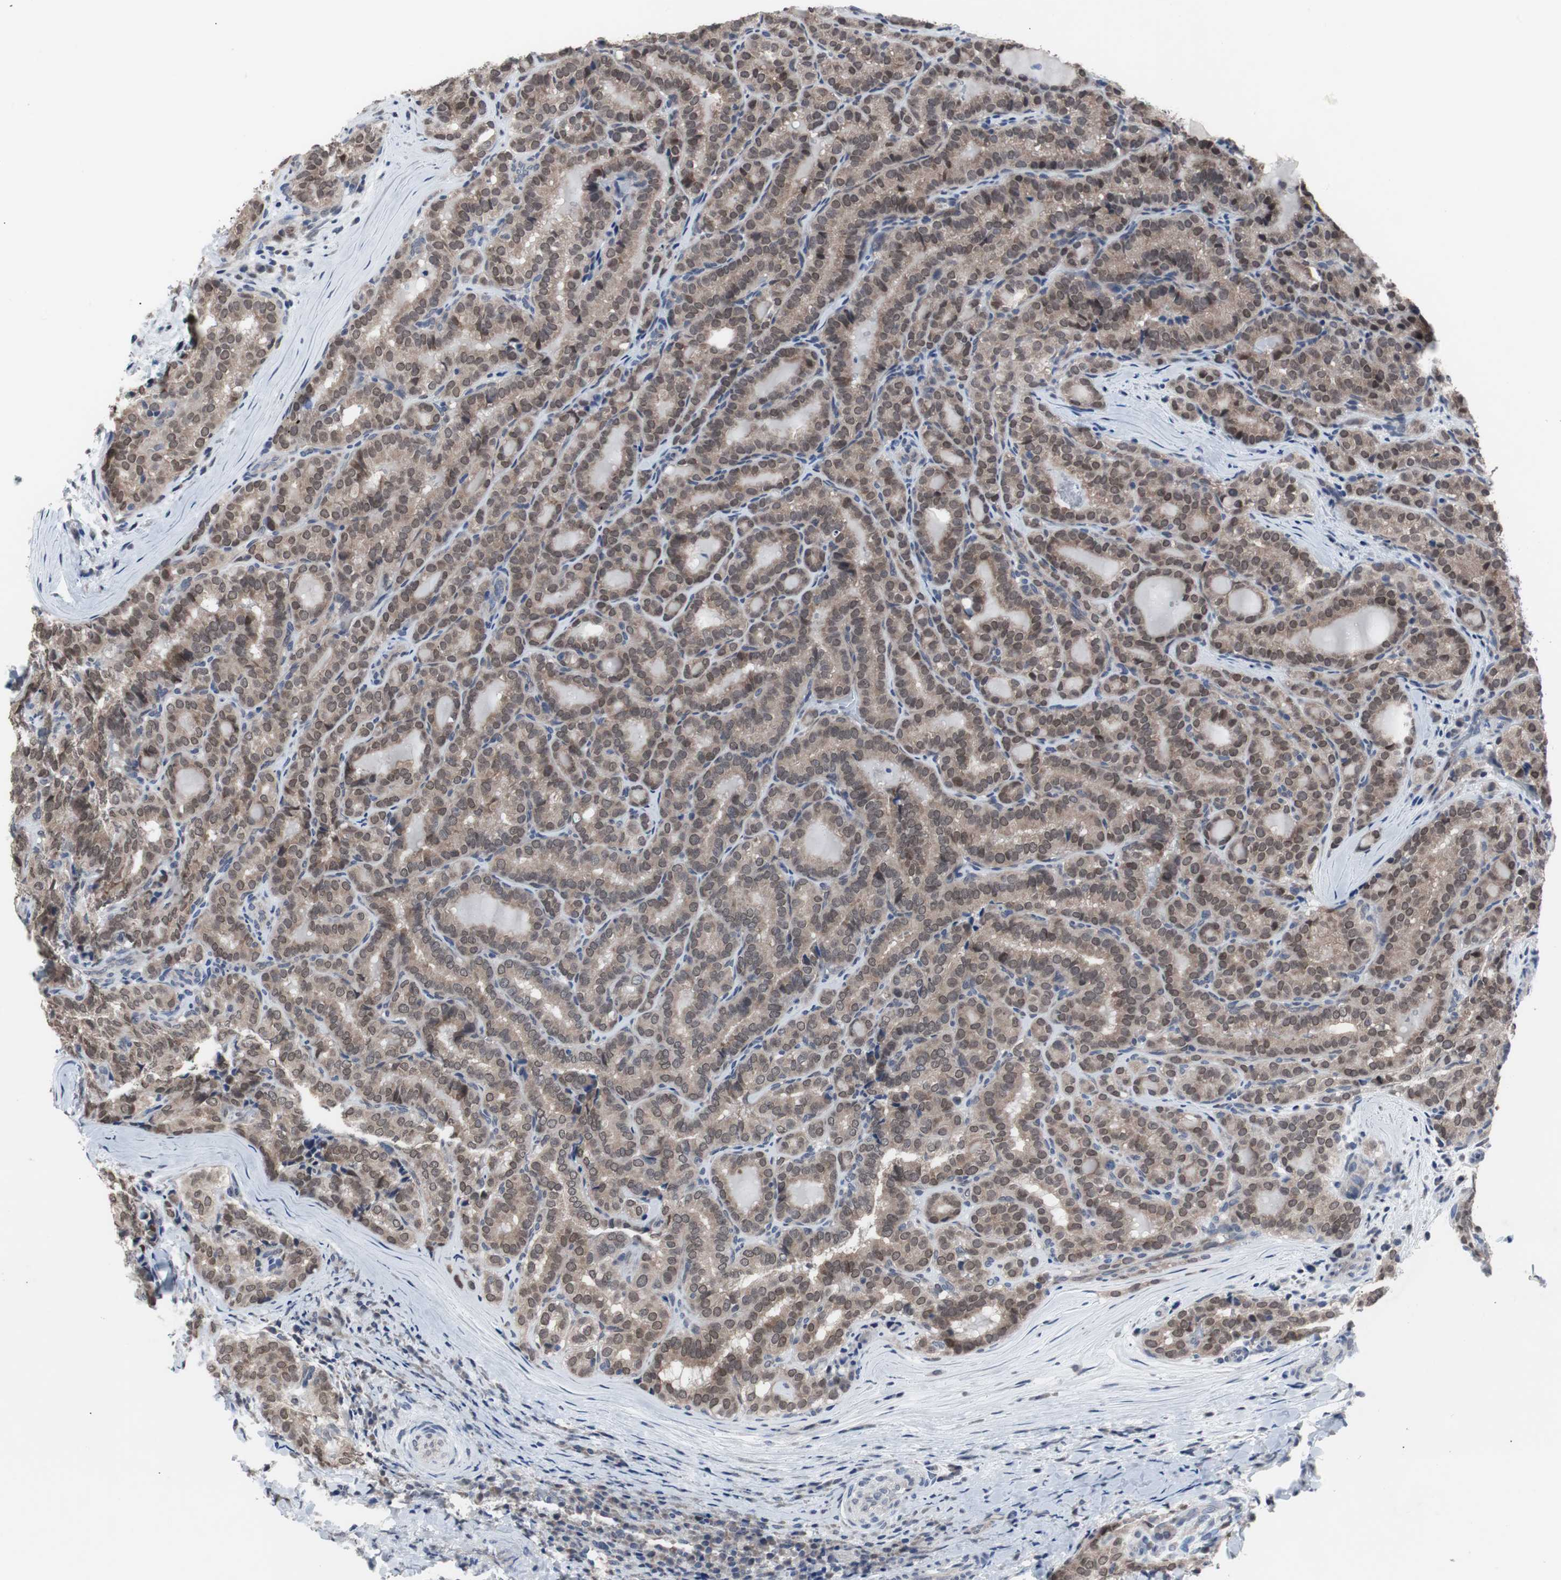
{"staining": {"intensity": "weak", "quantity": ">75%", "location": "cytoplasmic/membranous,nuclear"}, "tissue": "thyroid cancer", "cell_type": "Tumor cells", "image_type": "cancer", "snomed": [{"axis": "morphology", "description": "Normal tissue, NOS"}, {"axis": "morphology", "description": "Papillary adenocarcinoma, NOS"}, {"axis": "topography", "description": "Thyroid gland"}], "caption": "A brown stain highlights weak cytoplasmic/membranous and nuclear positivity of a protein in human papillary adenocarcinoma (thyroid) tumor cells. Nuclei are stained in blue.", "gene": "RBM47", "patient": {"sex": "female", "age": 30}}